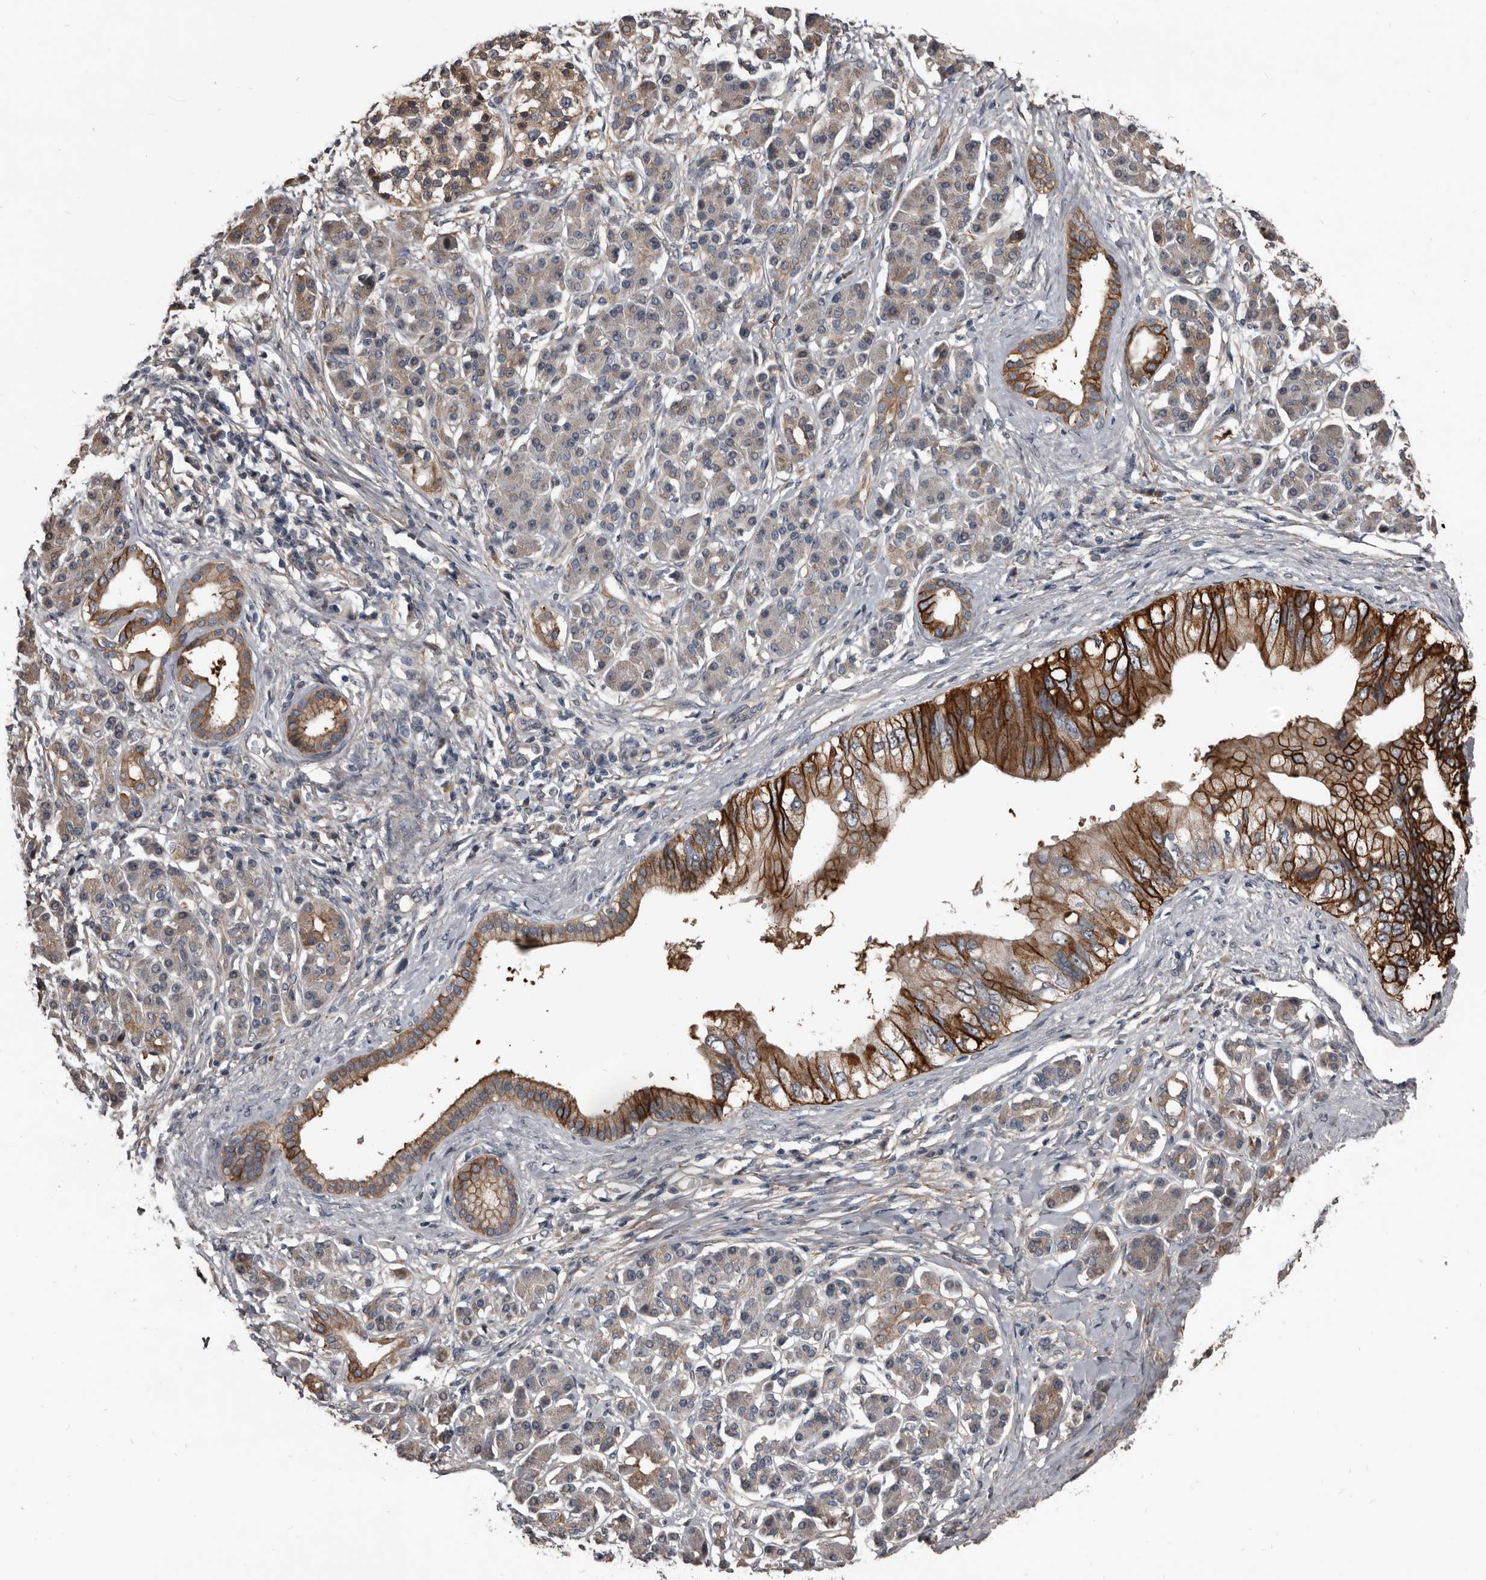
{"staining": {"intensity": "strong", "quantity": "25%-75%", "location": "cytoplasmic/membranous"}, "tissue": "pancreatic cancer", "cell_type": "Tumor cells", "image_type": "cancer", "snomed": [{"axis": "morphology", "description": "Adenocarcinoma, NOS"}, {"axis": "topography", "description": "Pancreas"}], "caption": "Immunohistochemical staining of human pancreatic cancer (adenocarcinoma) exhibits strong cytoplasmic/membranous protein positivity in approximately 25%-75% of tumor cells. The protein of interest is stained brown, and the nuclei are stained in blue (DAB (3,3'-diaminobenzidine) IHC with brightfield microscopy, high magnification).", "gene": "DHPS", "patient": {"sex": "female", "age": 56}}